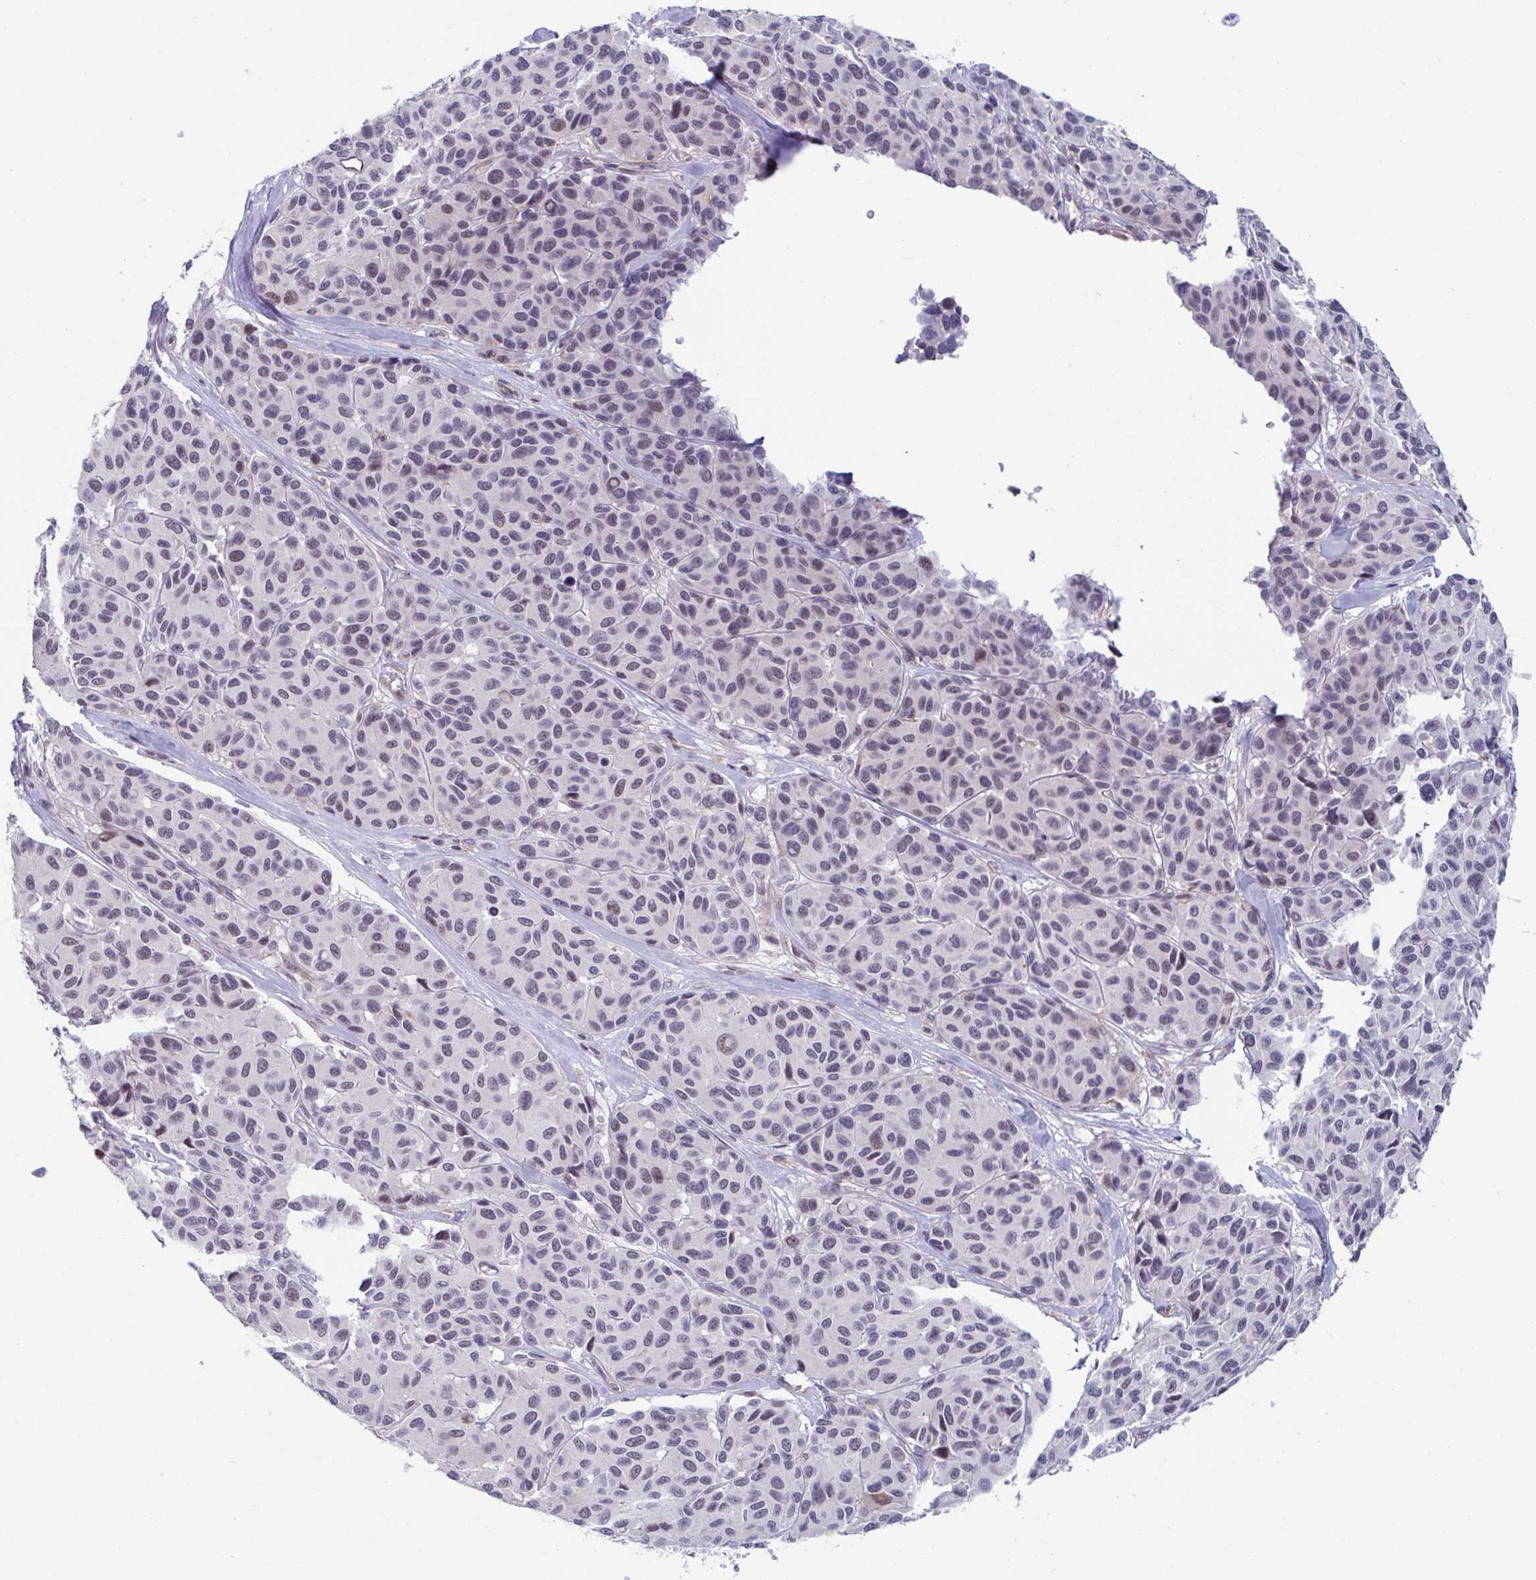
{"staining": {"intensity": "weak", "quantity": "<25%", "location": "nuclear"}, "tissue": "melanoma", "cell_type": "Tumor cells", "image_type": "cancer", "snomed": [{"axis": "morphology", "description": "Malignant melanoma, NOS"}, {"axis": "topography", "description": "Skin"}], "caption": "This is an IHC photomicrograph of human melanoma. There is no staining in tumor cells.", "gene": "WDR72", "patient": {"sex": "female", "age": 66}}